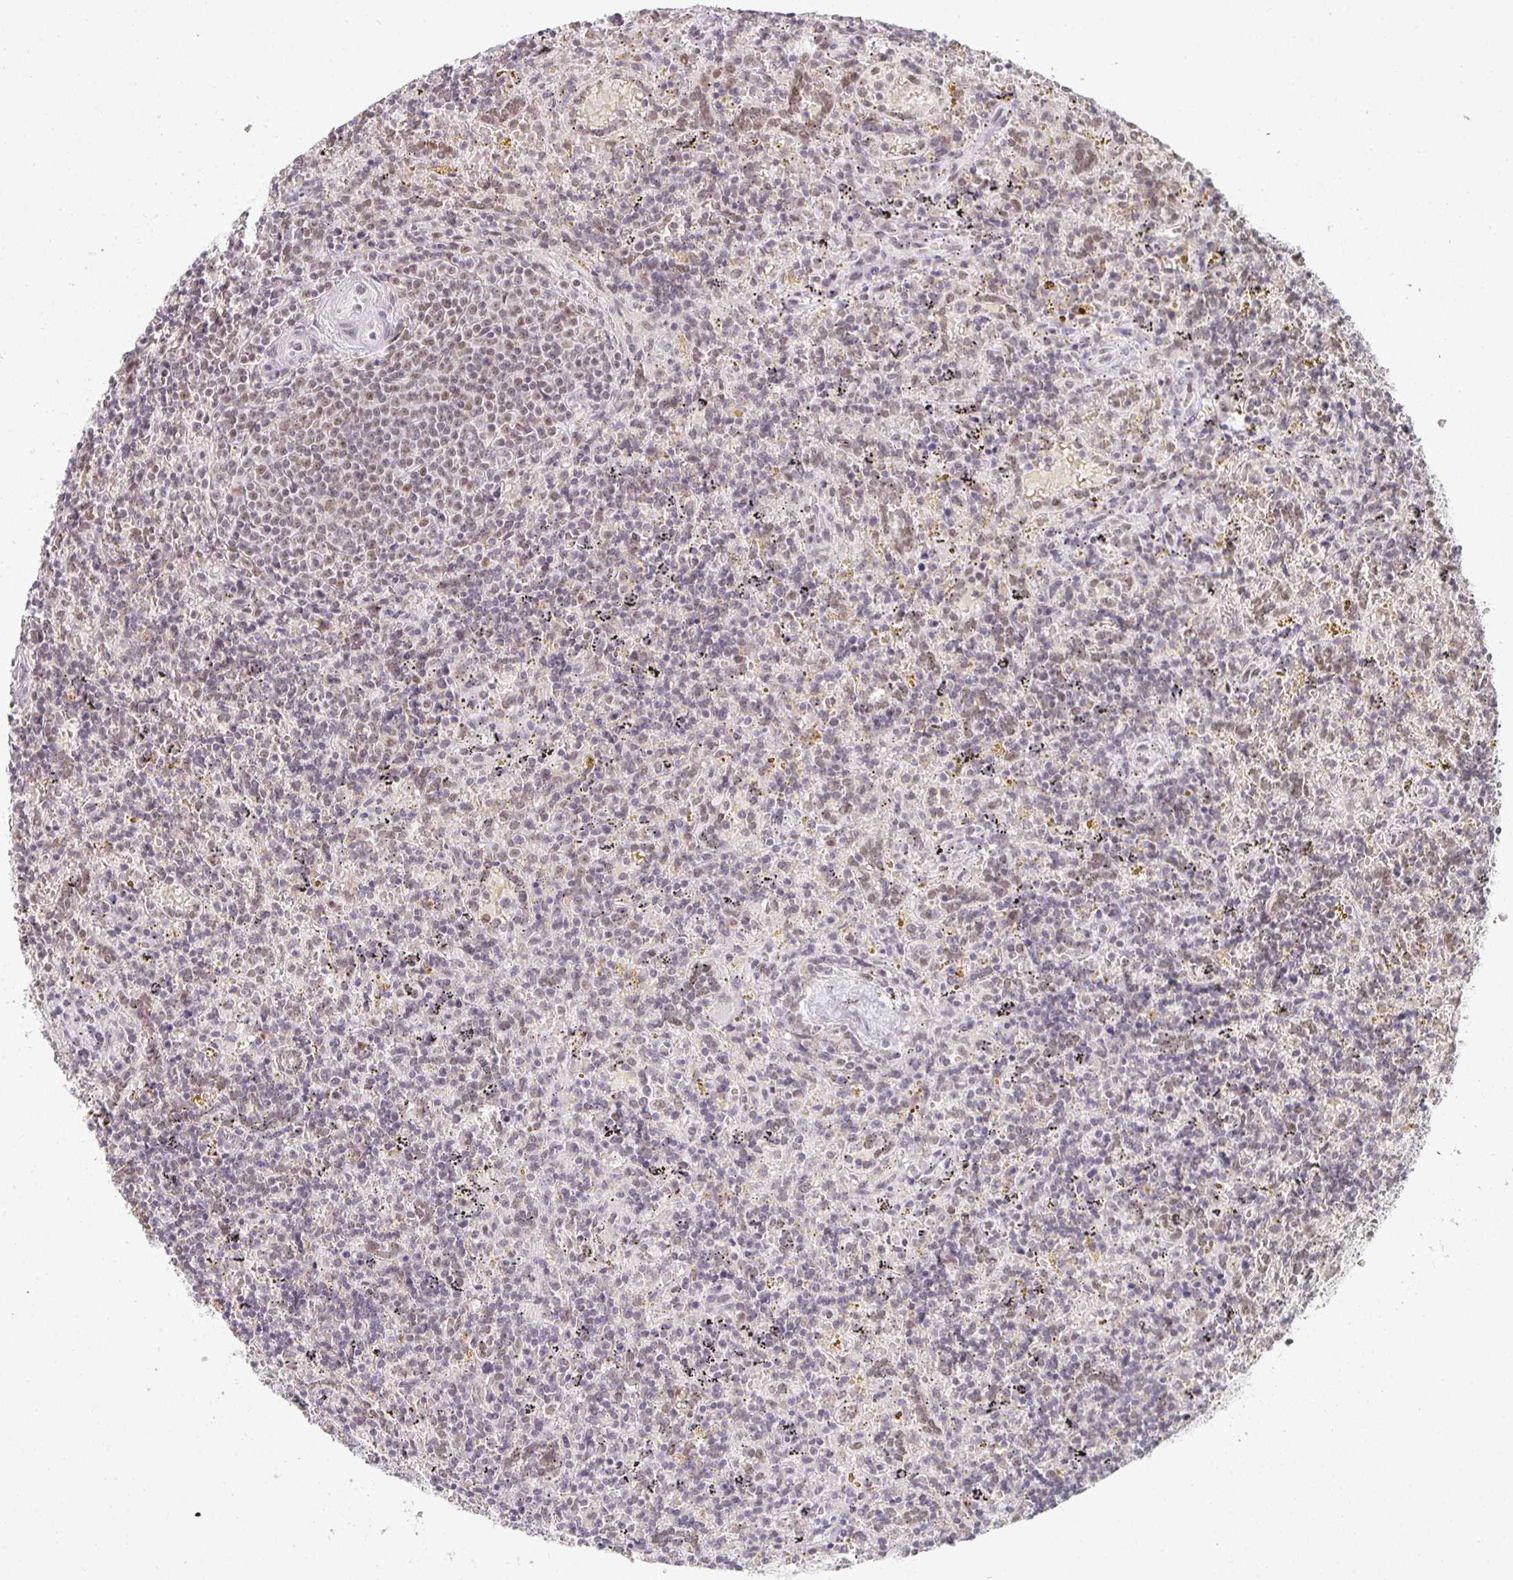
{"staining": {"intensity": "weak", "quantity": "25%-75%", "location": "nuclear"}, "tissue": "lymphoma", "cell_type": "Tumor cells", "image_type": "cancer", "snomed": [{"axis": "morphology", "description": "Malignant lymphoma, non-Hodgkin's type, Low grade"}, {"axis": "topography", "description": "Spleen"}], "caption": "Low-grade malignant lymphoma, non-Hodgkin's type stained for a protein (brown) demonstrates weak nuclear positive staining in approximately 25%-75% of tumor cells.", "gene": "SMARCA2", "patient": {"sex": "male", "age": 67}}